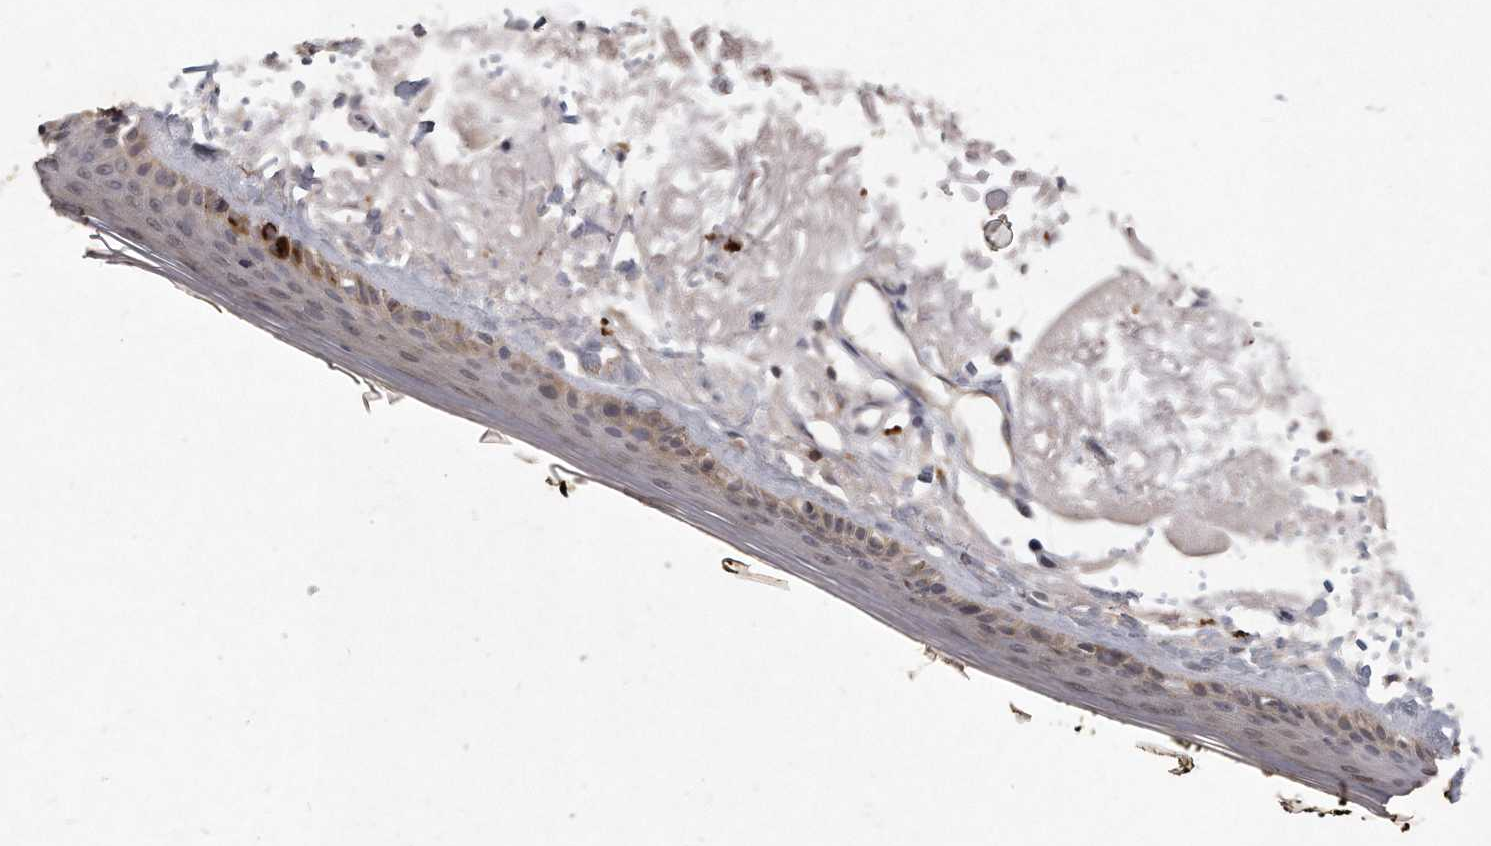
{"staining": {"intensity": "negative", "quantity": "none", "location": "none"}, "tissue": "skin", "cell_type": "Fibroblasts", "image_type": "normal", "snomed": [{"axis": "morphology", "description": "Normal tissue, NOS"}, {"axis": "topography", "description": "Skin"}, {"axis": "topography", "description": "Skeletal muscle"}], "caption": "A histopathology image of skin stained for a protein demonstrates no brown staining in fibroblasts. (DAB (3,3'-diaminobenzidine) IHC visualized using brightfield microscopy, high magnification).", "gene": "LGALS8", "patient": {"sex": "male", "age": 83}}